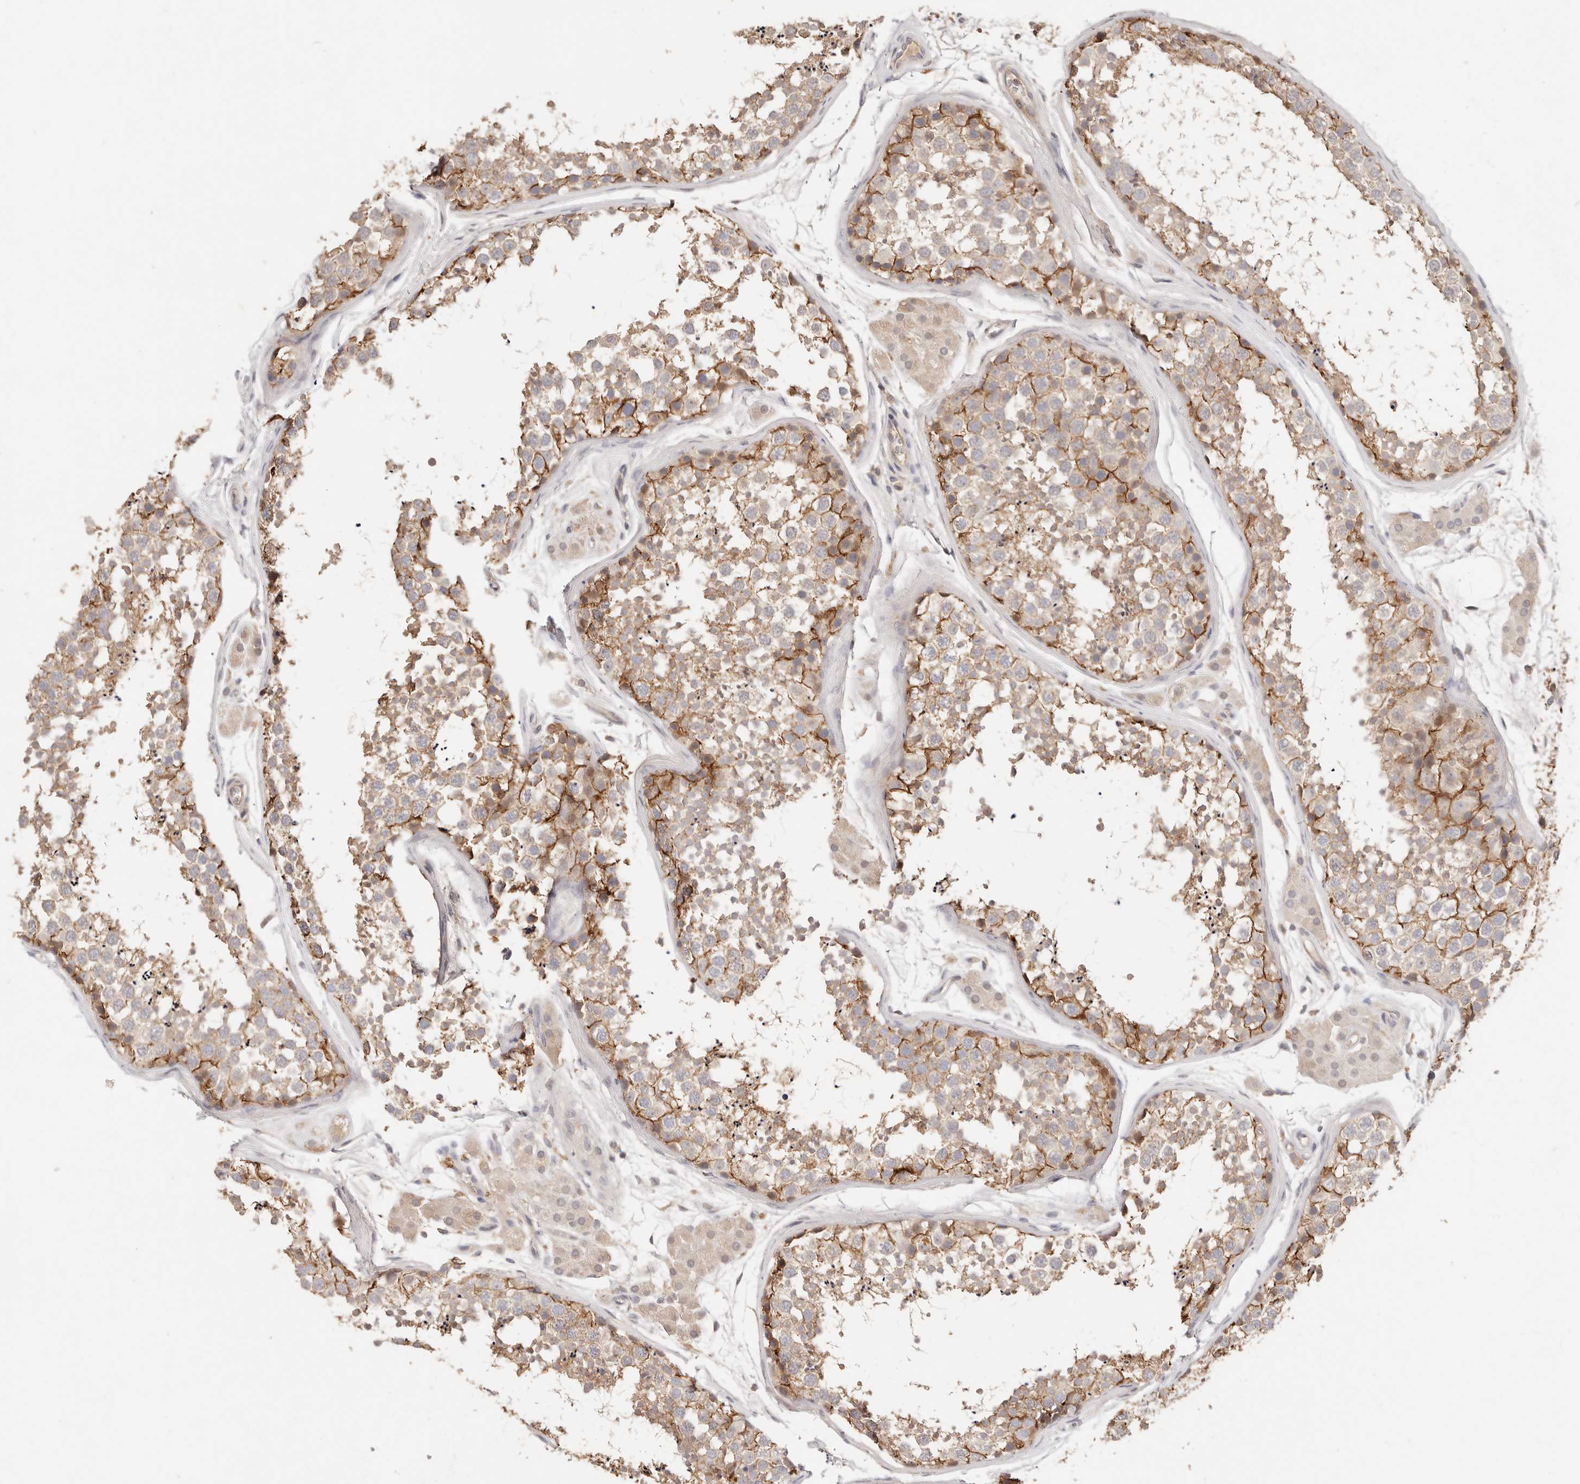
{"staining": {"intensity": "strong", "quantity": ">75%", "location": "cytoplasmic/membranous"}, "tissue": "testis", "cell_type": "Cells in seminiferous ducts", "image_type": "normal", "snomed": [{"axis": "morphology", "description": "Normal tissue, NOS"}, {"axis": "topography", "description": "Testis"}], "caption": "Immunohistochemical staining of benign testis exhibits >75% levels of strong cytoplasmic/membranous protein expression in about >75% of cells in seminiferous ducts. The protein of interest is stained brown, and the nuclei are stained in blue (DAB IHC with brightfield microscopy, high magnification).", "gene": "CXADR", "patient": {"sex": "male", "age": 56}}